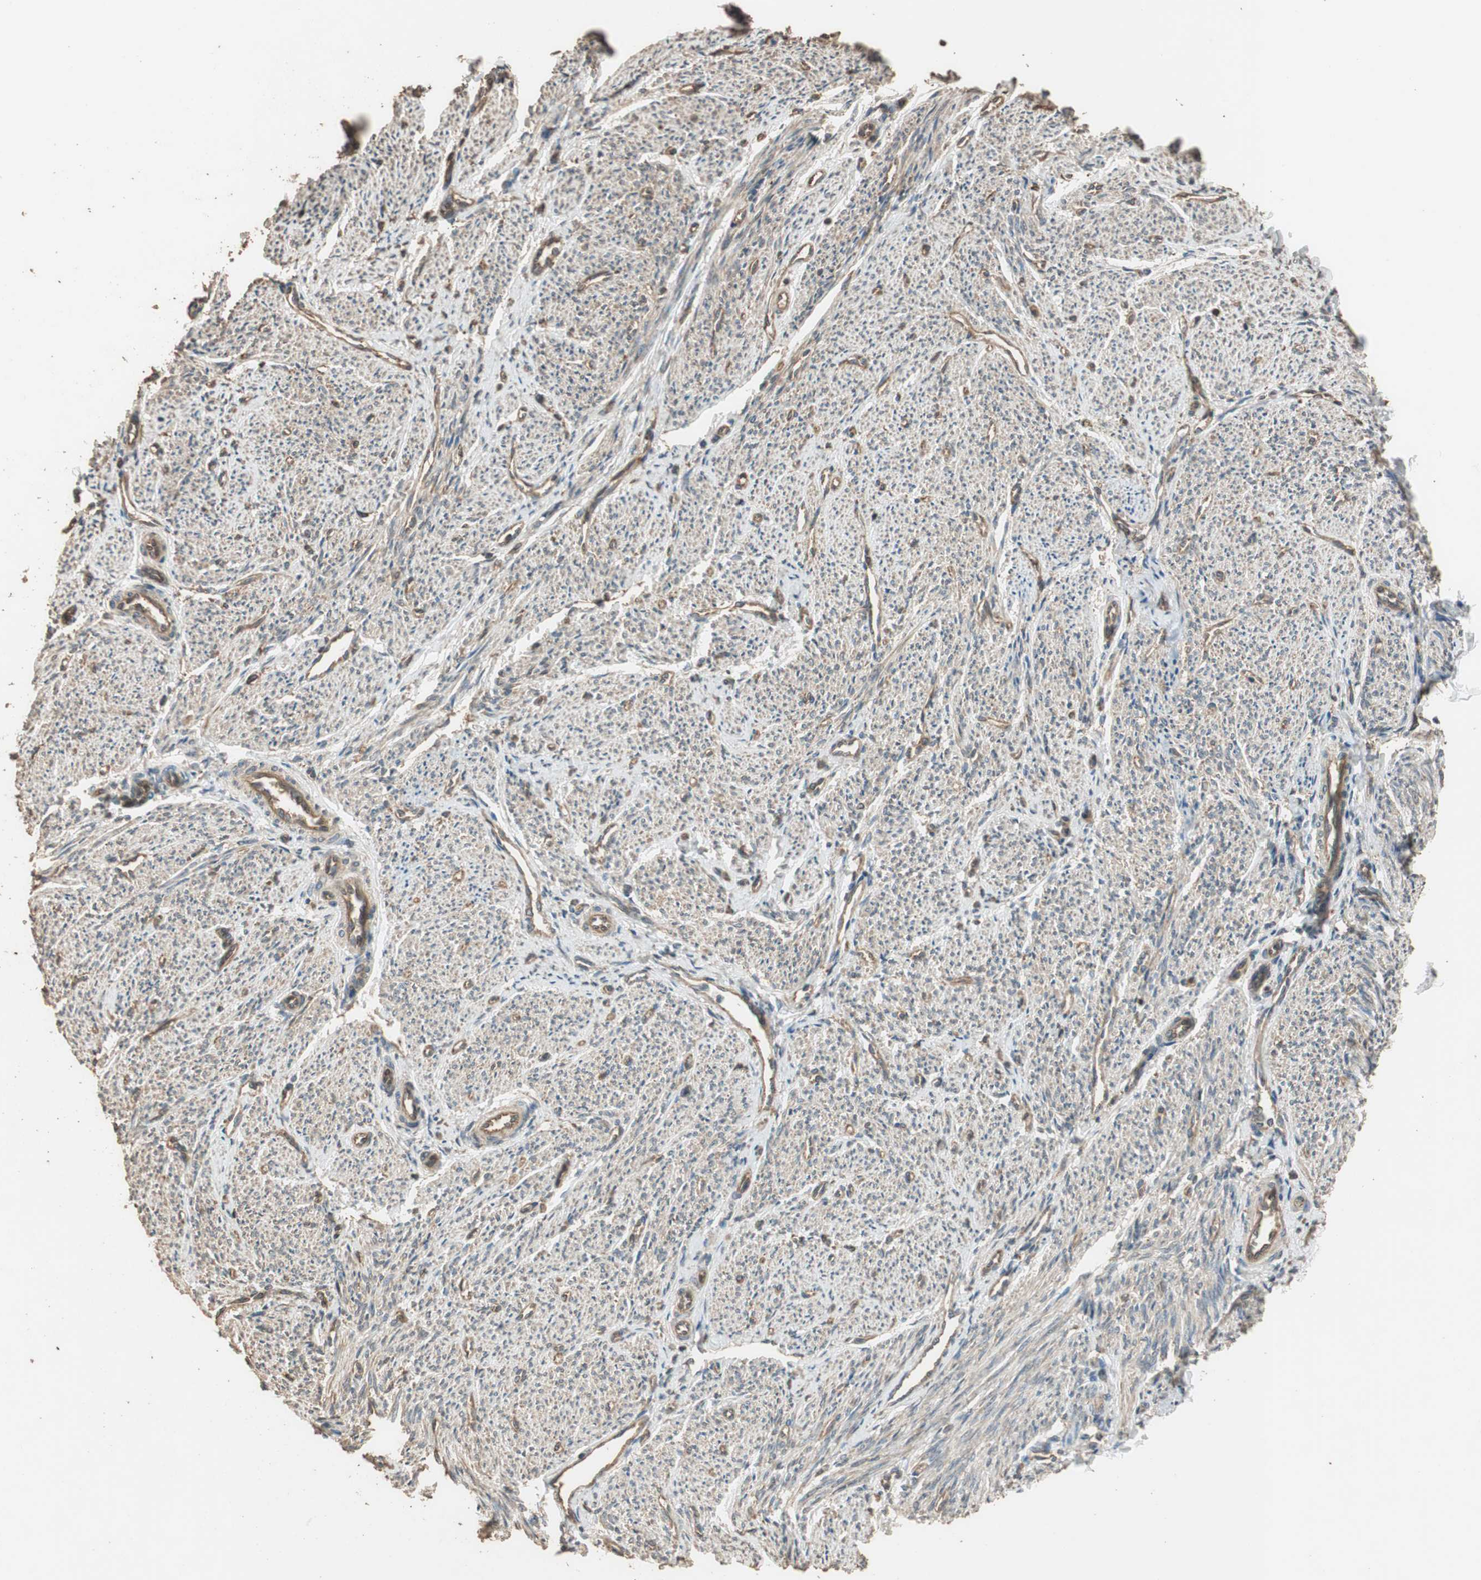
{"staining": {"intensity": "moderate", "quantity": ">75%", "location": "cytoplasmic/membranous"}, "tissue": "smooth muscle", "cell_type": "Smooth muscle cells", "image_type": "normal", "snomed": [{"axis": "morphology", "description": "Normal tissue, NOS"}, {"axis": "topography", "description": "Smooth muscle"}], "caption": "Protein expression analysis of normal human smooth muscle reveals moderate cytoplasmic/membranous staining in about >75% of smooth muscle cells. Immunohistochemistry (ihc) stains the protein in brown and the nuclei are stained blue.", "gene": "MST1R", "patient": {"sex": "female", "age": 65}}